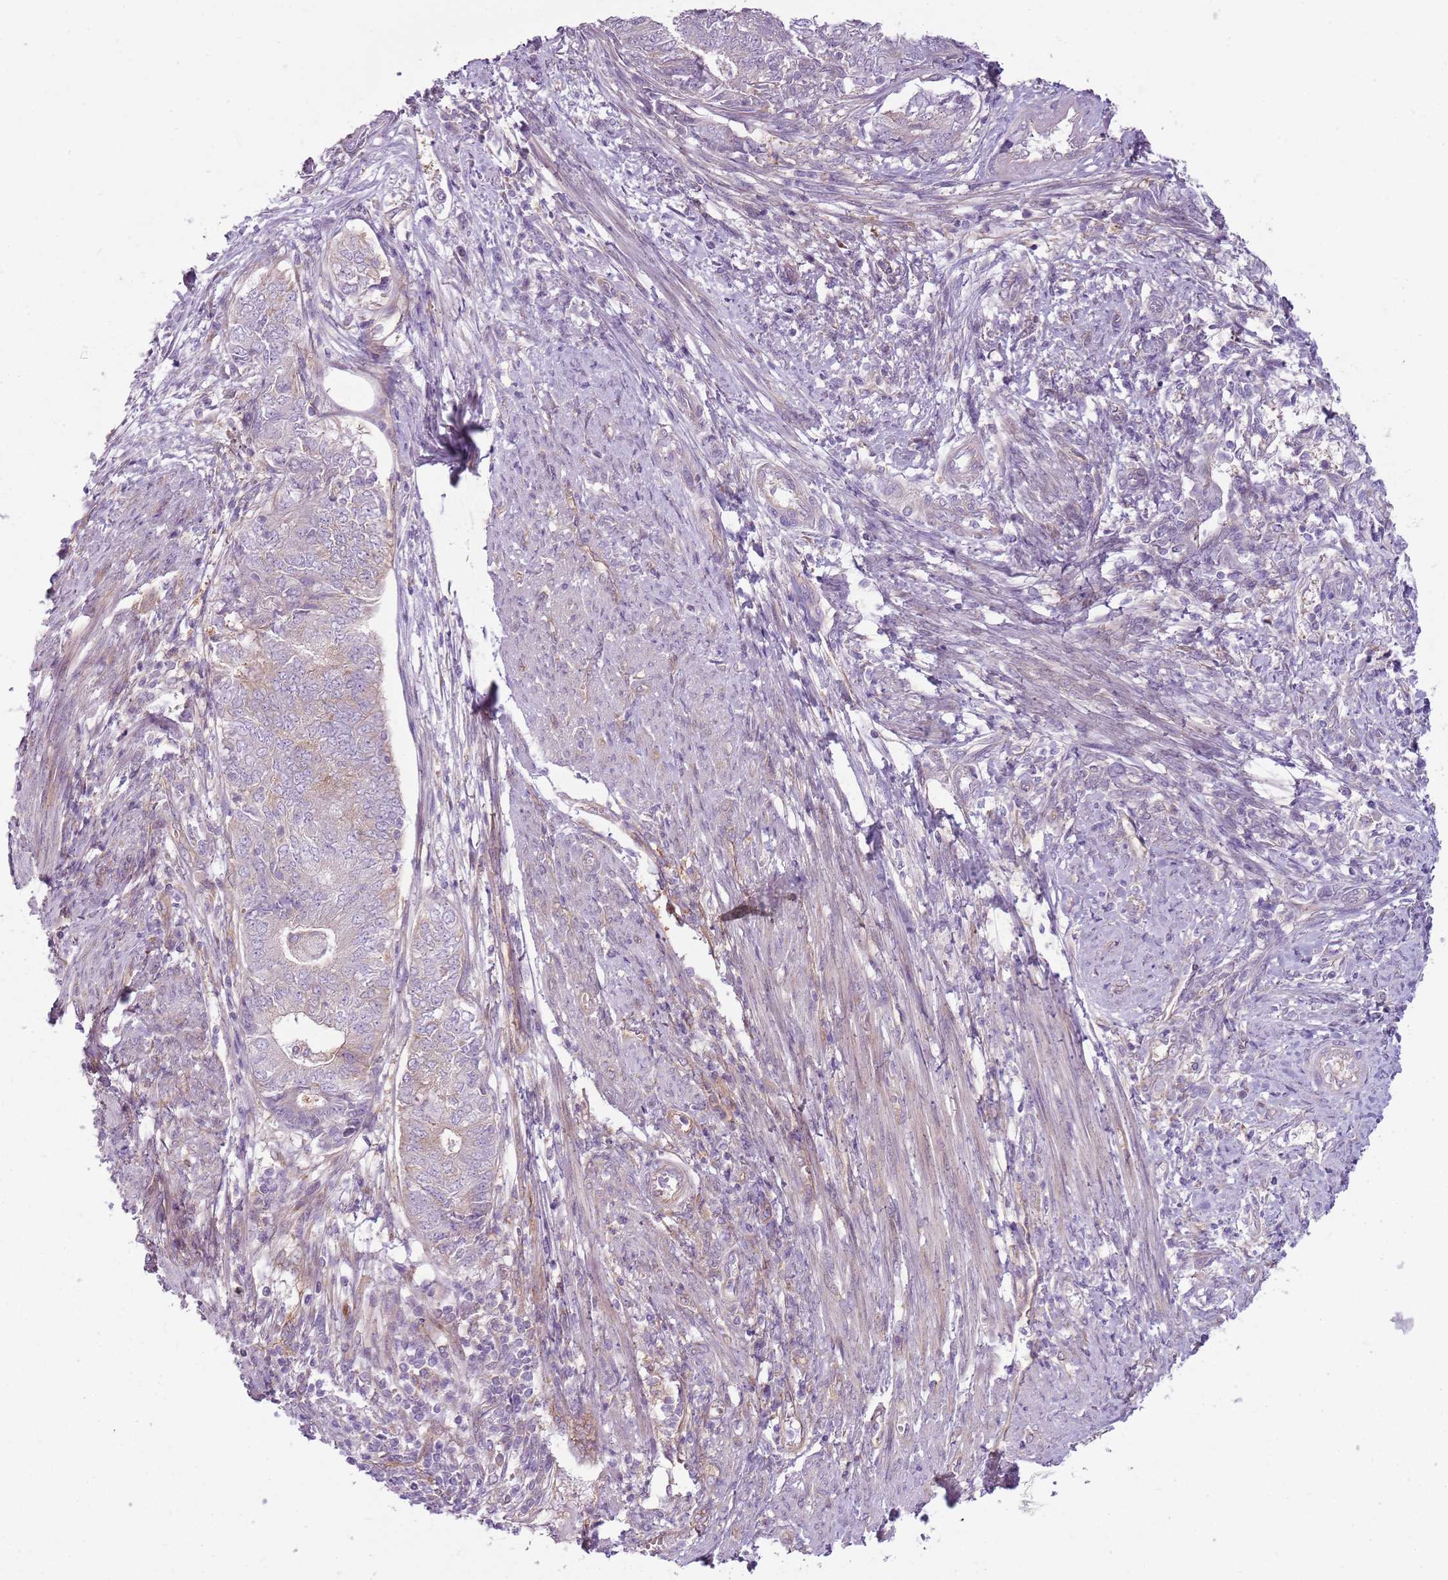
{"staining": {"intensity": "weak", "quantity": "<25%", "location": "cytoplasmic/membranous"}, "tissue": "endometrial cancer", "cell_type": "Tumor cells", "image_type": "cancer", "snomed": [{"axis": "morphology", "description": "Adenocarcinoma, NOS"}, {"axis": "topography", "description": "Endometrium"}], "caption": "High power microscopy micrograph of an IHC image of endometrial cancer, revealing no significant positivity in tumor cells.", "gene": "SNX1", "patient": {"sex": "female", "age": 62}}